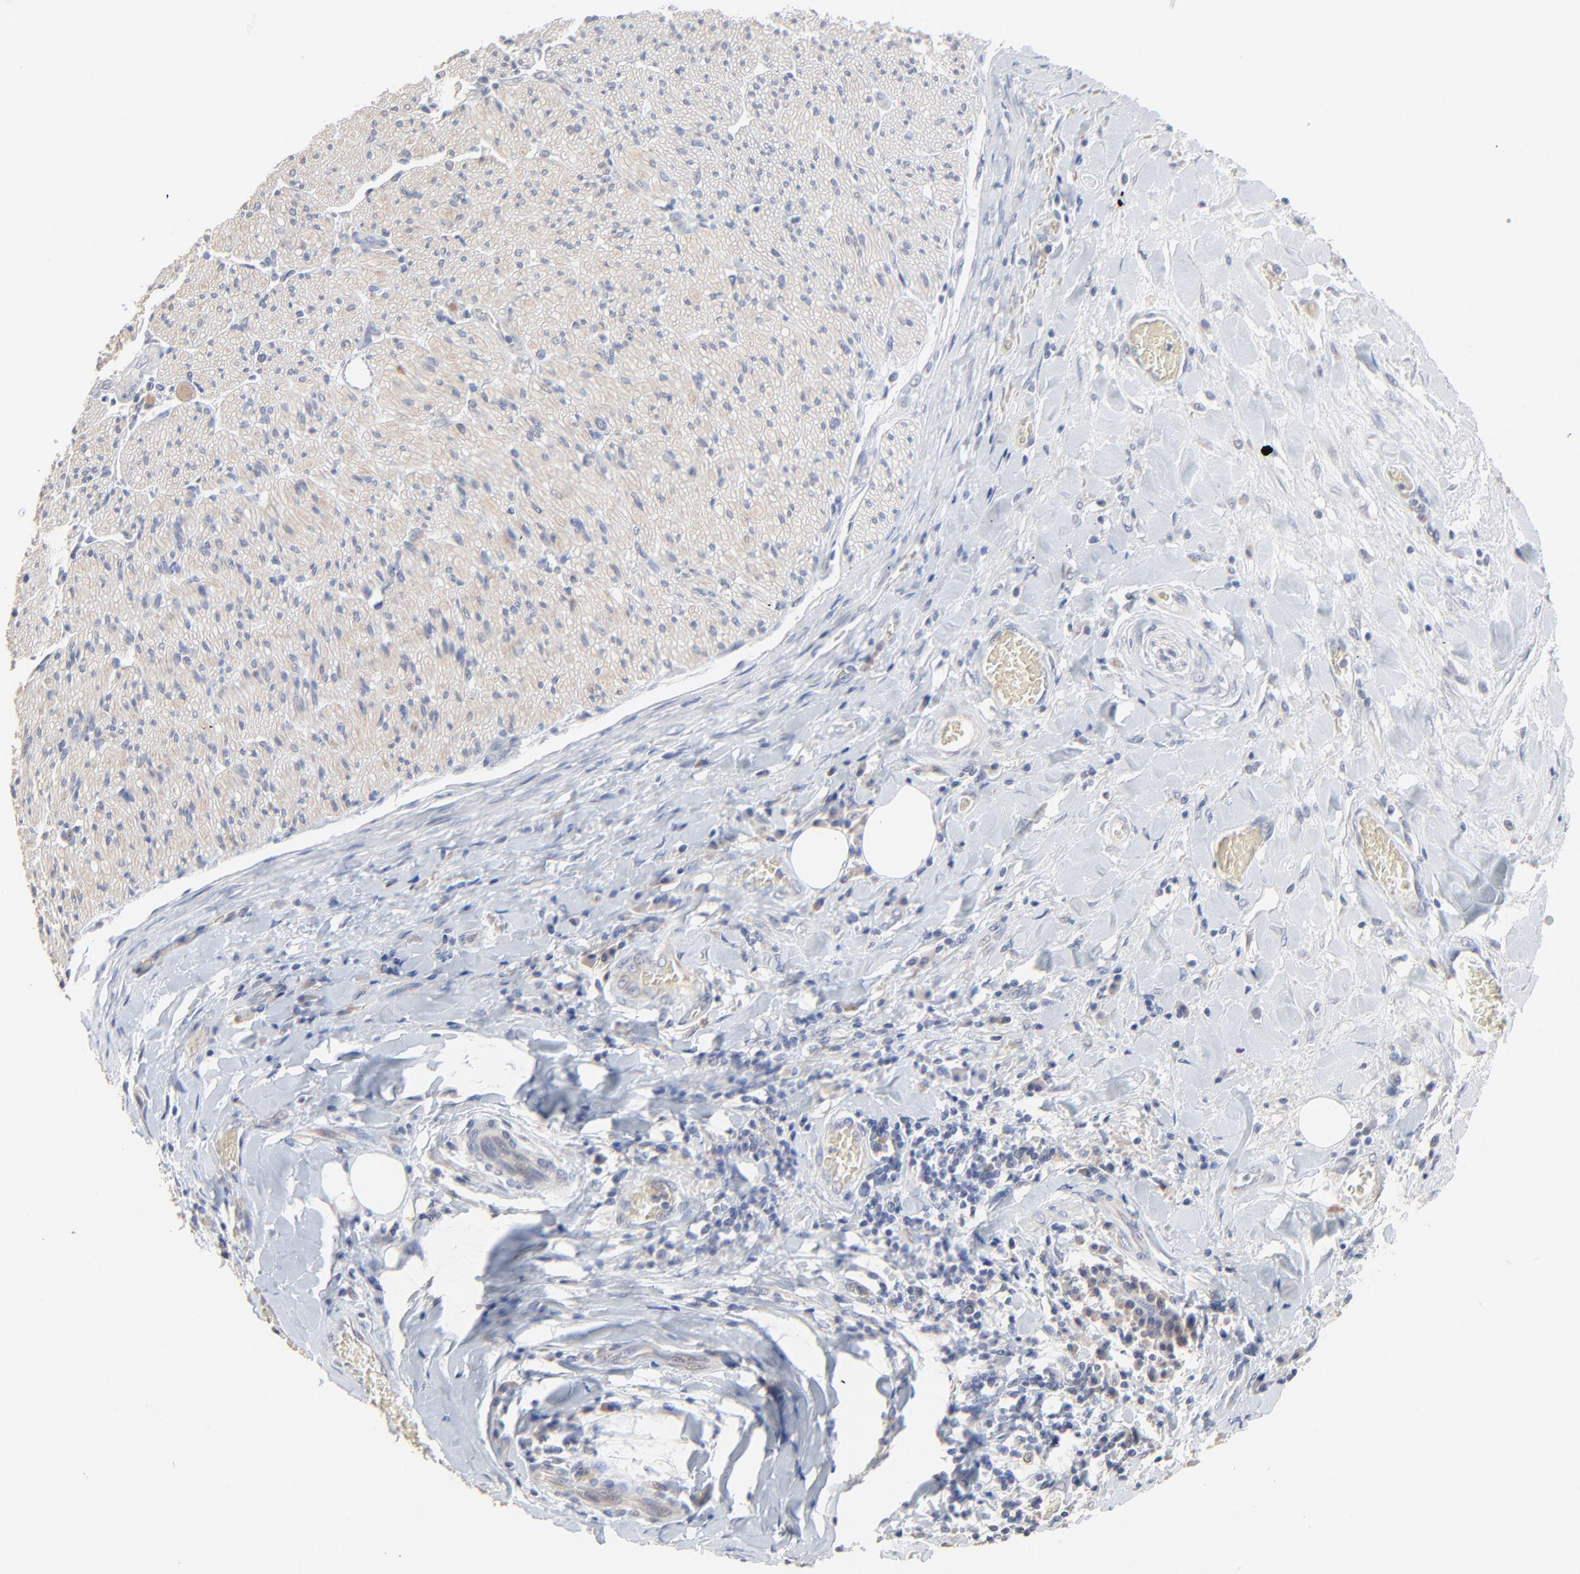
{"staining": {"intensity": "weak", "quantity": ">75%", "location": "cytoplasmic/membranous"}, "tissue": "liver cancer", "cell_type": "Tumor cells", "image_type": "cancer", "snomed": [{"axis": "morphology", "description": "Cholangiocarcinoma"}, {"axis": "topography", "description": "Liver"}], "caption": "This image displays immunohistochemistry staining of liver cholangiocarcinoma, with low weak cytoplasmic/membranous staining in approximately >75% of tumor cells.", "gene": "FANCB", "patient": {"sex": "male", "age": 58}}